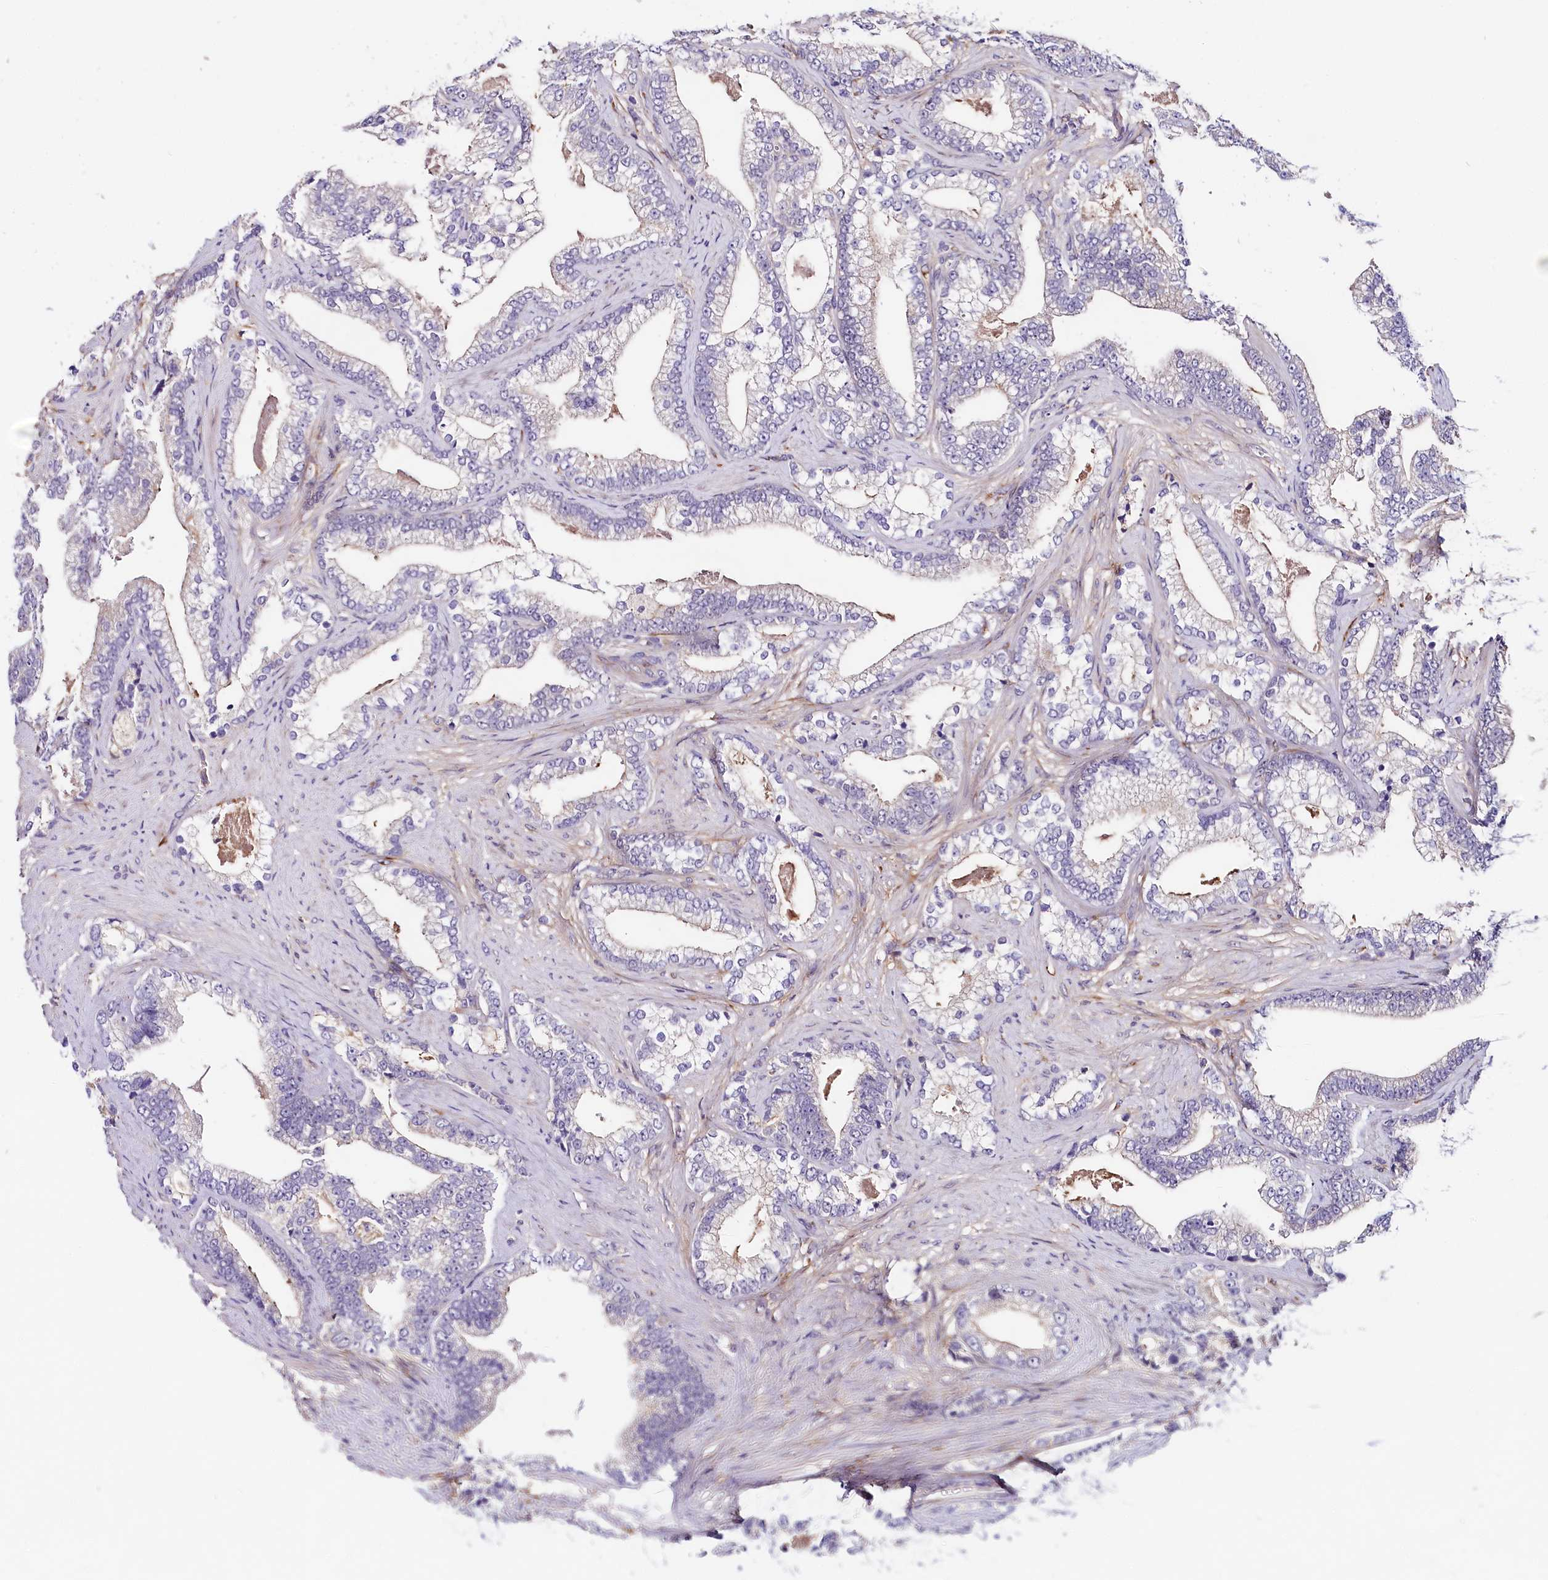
{"staining": {"intensity": "negative", "quantity": "none", "location": "none"}, "tissue": "prostate cancer", "cell_type": "Tumor cells", "image_type": "cancer", "snomed": [{"axis": "morphology", "description": "Adenocarcinoma, High grade"}, {"axis": "topography", "description": "Prostate and seminal vesicle, NOS"}], "caption": "The histopathology image shows no significant expression in tumor cells of prostate cancer (high-grade adenocarcinoma).", "gene": "OAS3", "patient": {"sex": "male", "age": 67}}